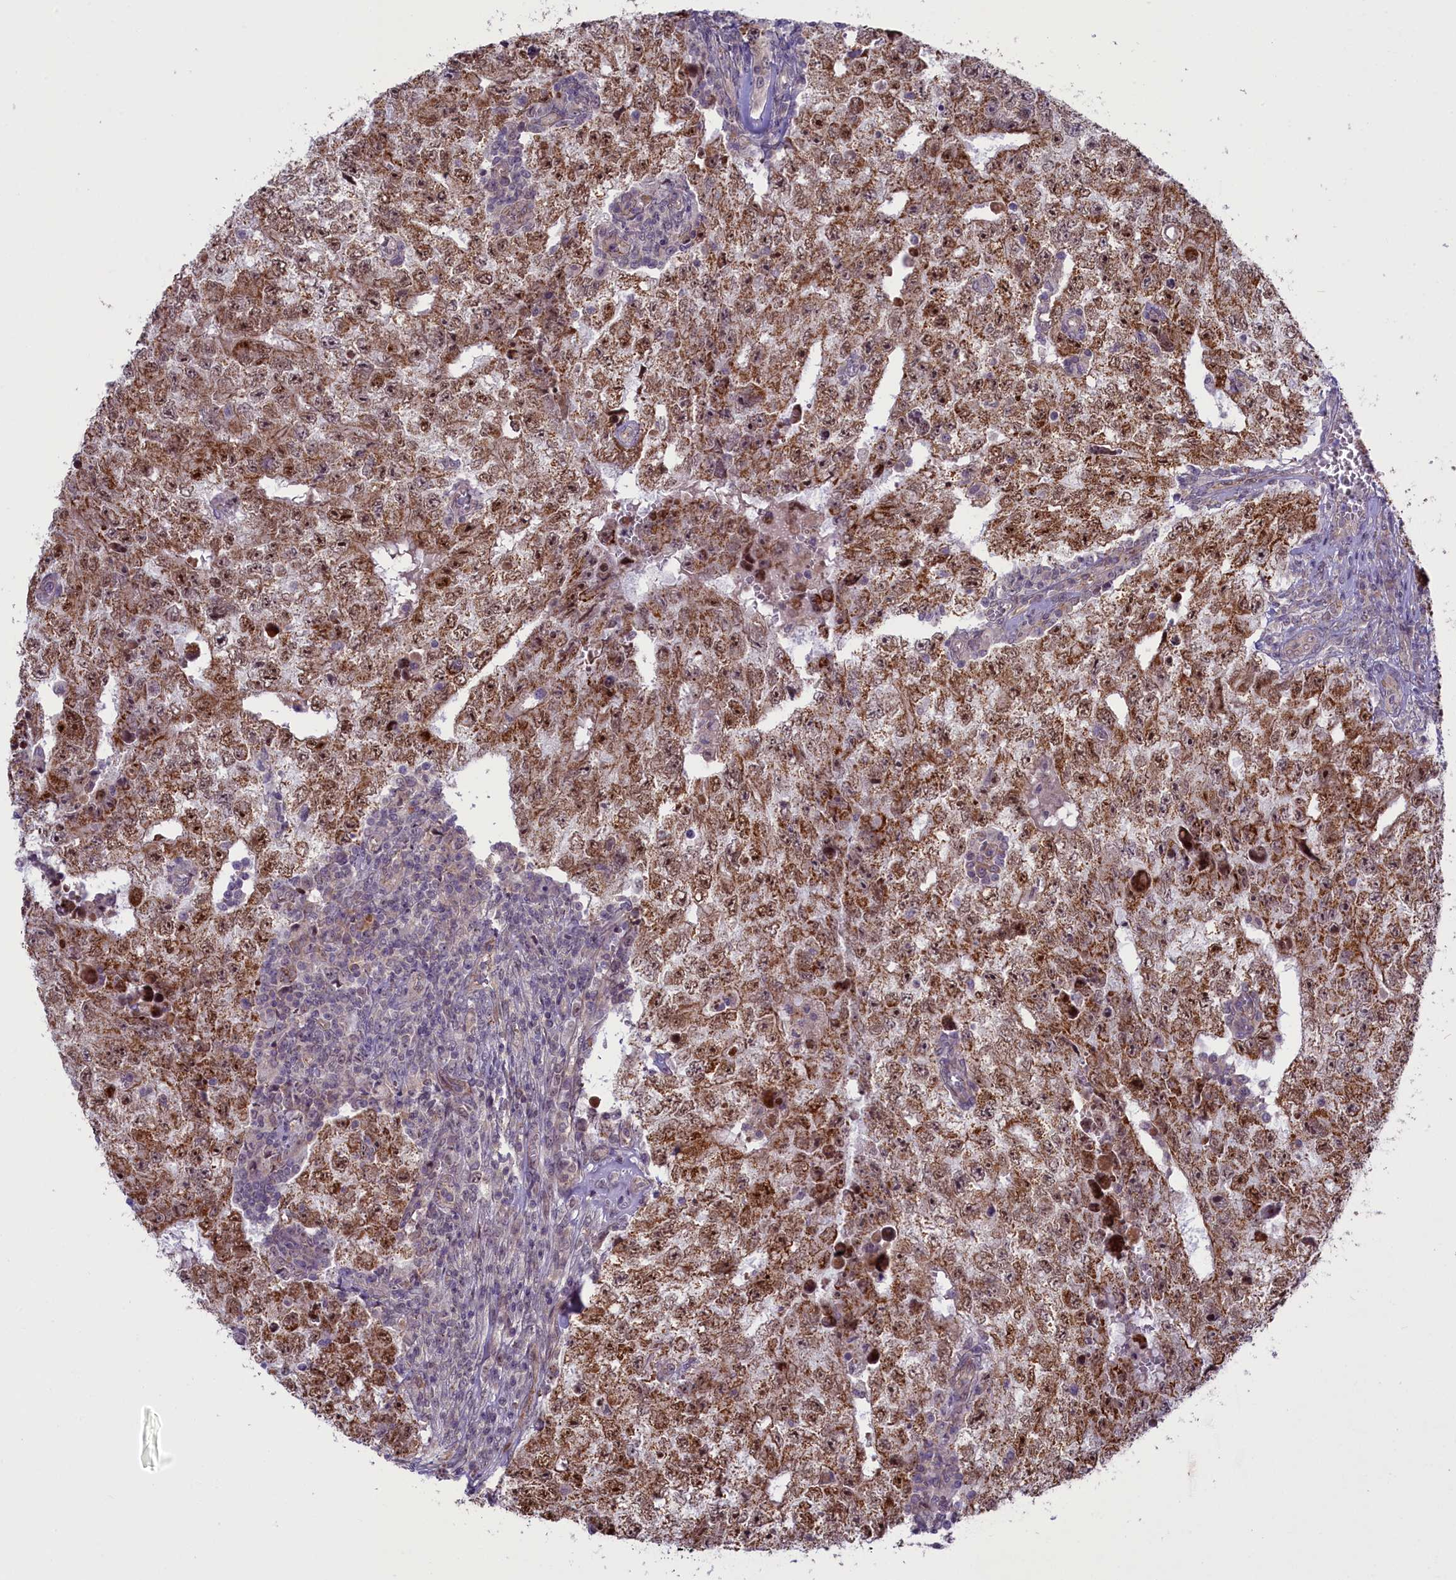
{"staining": {"intensity": "strong", "quantity": ">75%", "location": "cytoplasmic/membranous,nuclear"}, "tissue": "testis cancer", "cell_type": "Tumor cells", "image_type": "cancer", "snomed": [{"axis": "morphology", "description": "Carcinoma, Embryonal, NOS"}, {"axis": "topography", "description": "Testis"}], "caption": "Protein expression by immunohistochemistry shows strong cytoplasmic/membranous and nuclear expression in approximately >75% of tumor cells in testis embryonal carcinoma.", "gene": "CCL23", "patient": {"sex": "male", "age": 17}}